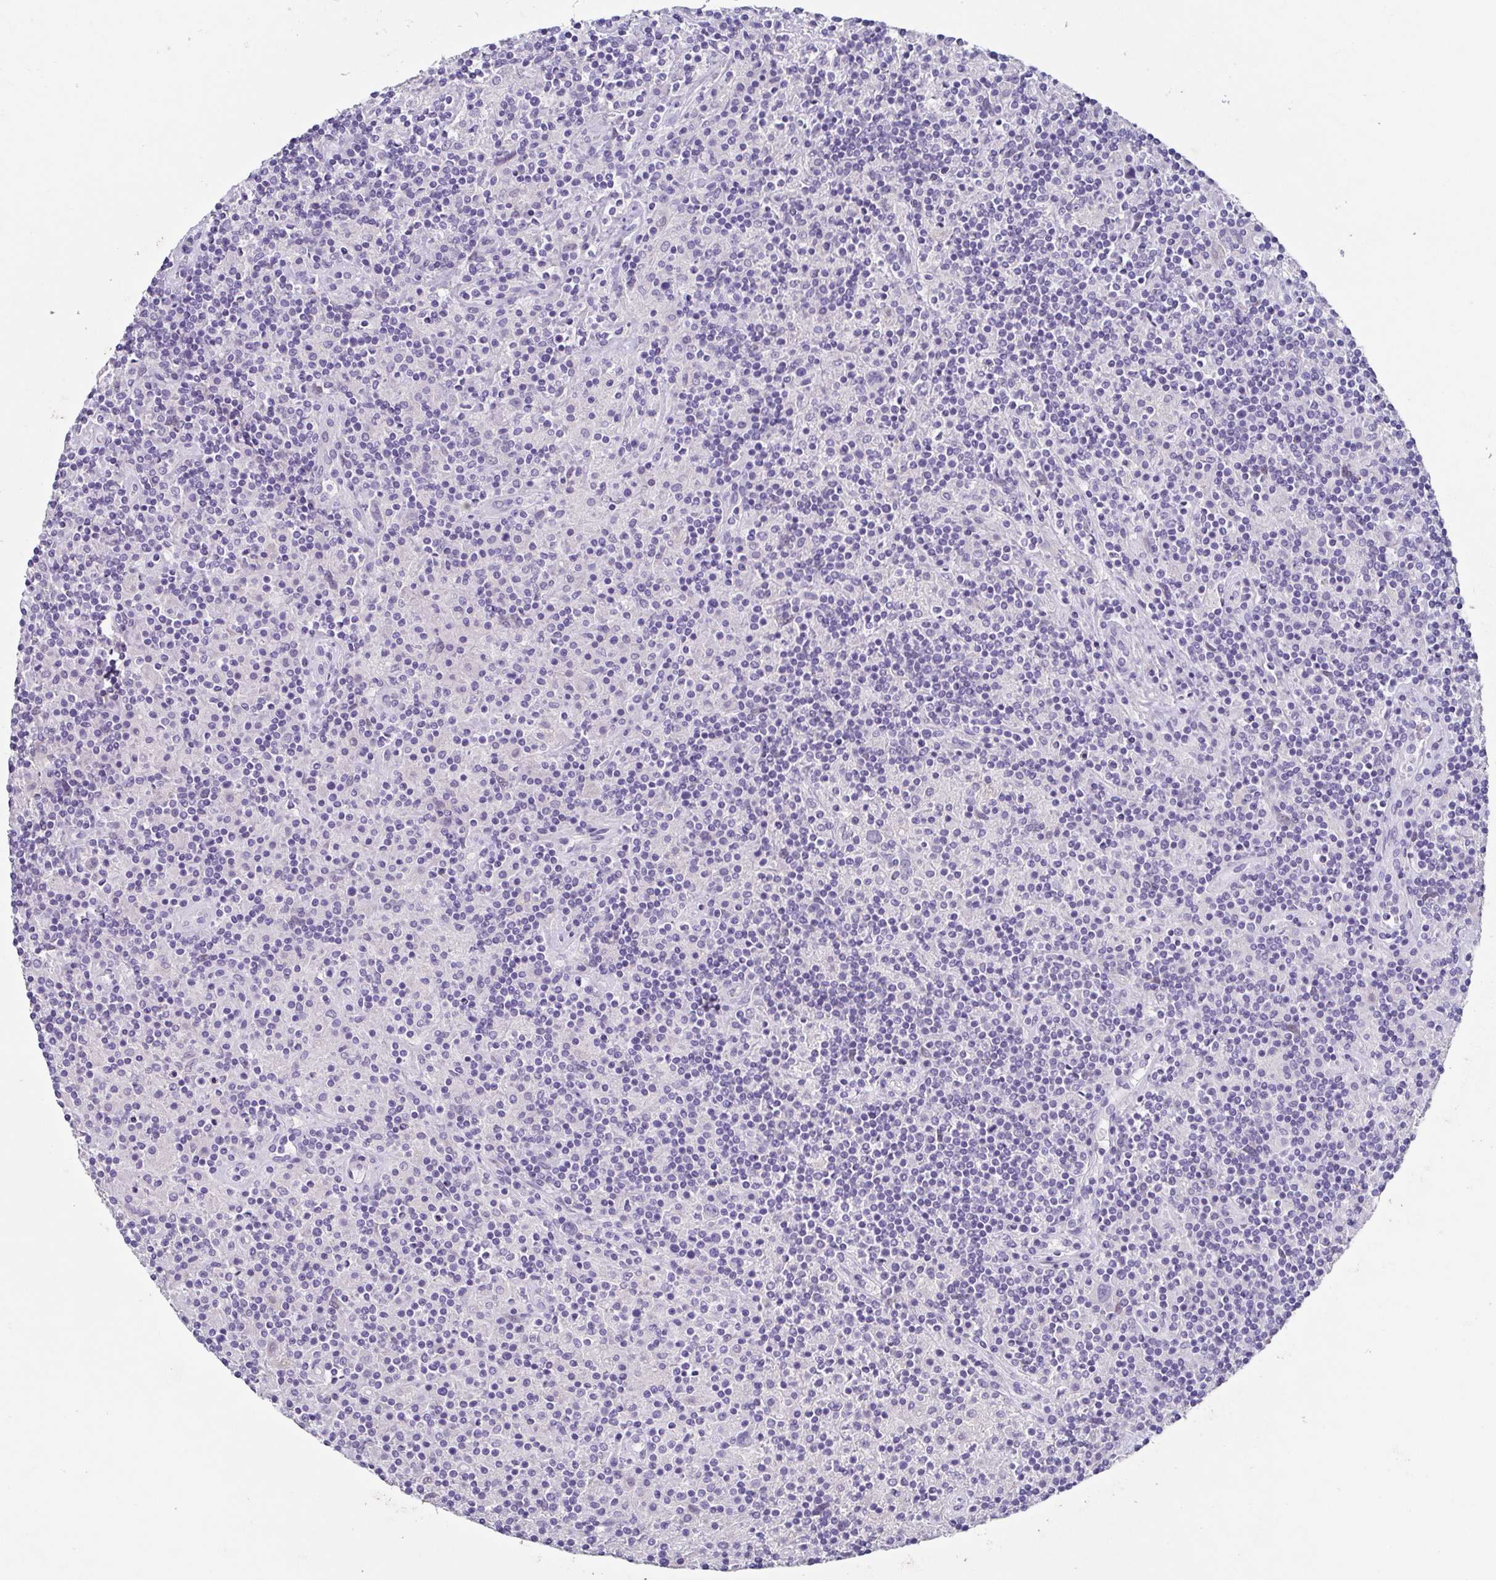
{"staining": {"intensity": "negative", "quantity": "none", "location": "none"}, "tissue": "lymphoma", "cell_type": "Tumor cells", "image_type": "cancer", "snomed": [{"axis": "morphology", "description": "Hodgkin's disease, NOS"}, {"axis": "topography", "description": "Lymph node"}], "caption": "Photomicrograph shows no significant protein staining in tumor cells of lymphoma.", "gene": "SSC4D", "patient": {"sex": "male", "age": 70}}